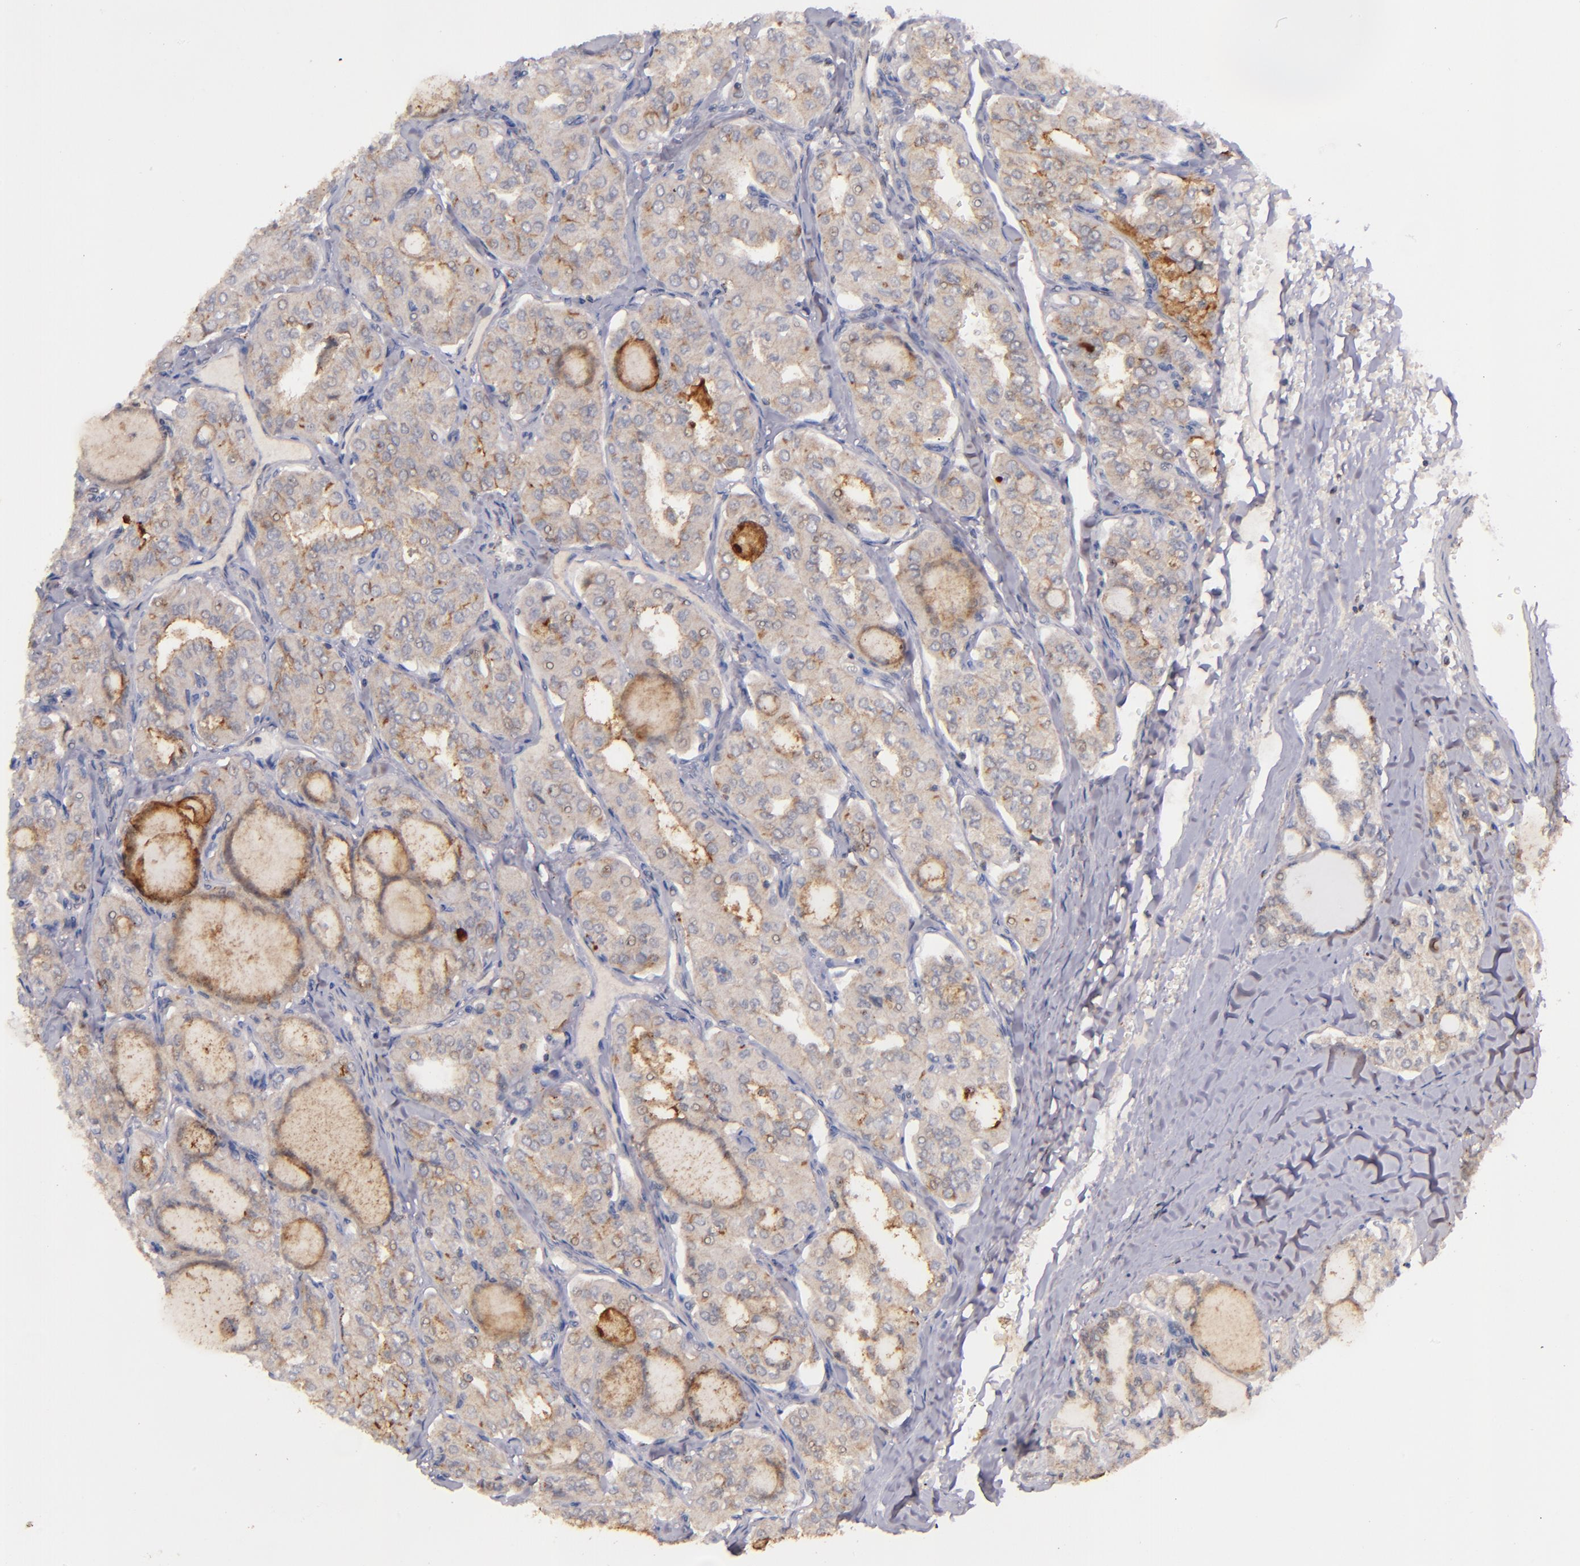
{"staining": {"intensity": "moderate", "quantity": ">75%", "location": "cytoplasmic/membranous"}, "tissue": "thyroid cancer", "cell_type": "Tumor cells", "image_type": "cancer", "snomed": [{"axis": "morphology", "description": "Papillary adenocarcinoma, NOS"}, {"axis": "topography", "description": "Thyroid gland"}], "caption": "Thyroid papillary adenocarcinoma was stained to show a protein in brown. There is medium levels of moderate cytoplasmic/membranous staining in approximately >75% of tumor cells.", "gene": "SYP", "patient": {"sex": "male", "age": 20}}